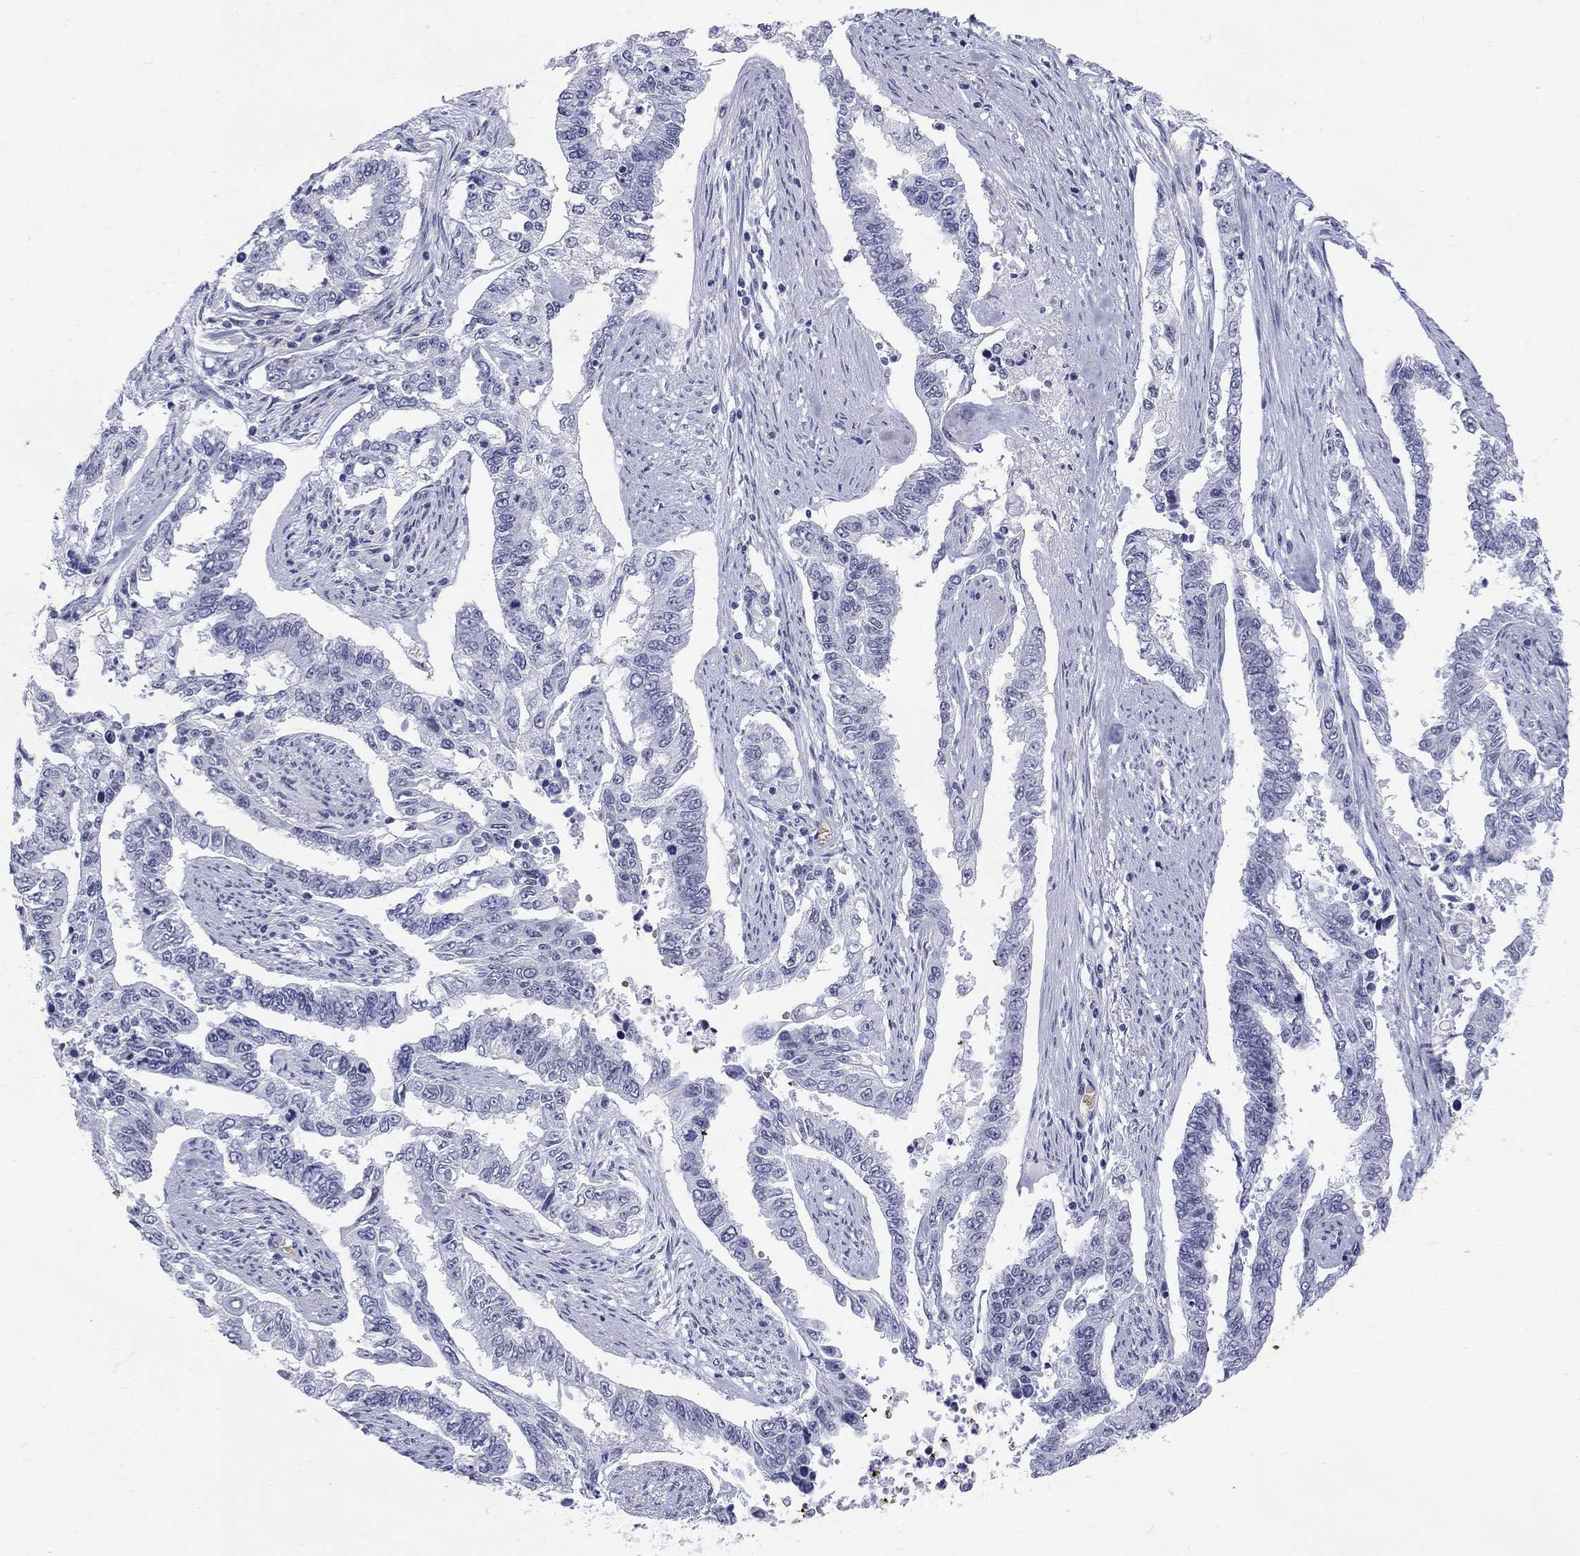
{"staining": {"intensity": "negative", "quantity": "none", "location": "none"}, "tissue": "endometrial cancer", "cell_type": "Tumor cells", "image_type": "cancer", "snomed": [{"axis": "morphology", "description": "Adenocarcinoma, NOS"}, {"axis": "topography", "description": "Uterus"}], "caption": "Tumor cells show no significant expression in adenocarcinoma (endometrial).", "gene": "DMTN", "patient": {"sex": "female", "age": 59}}